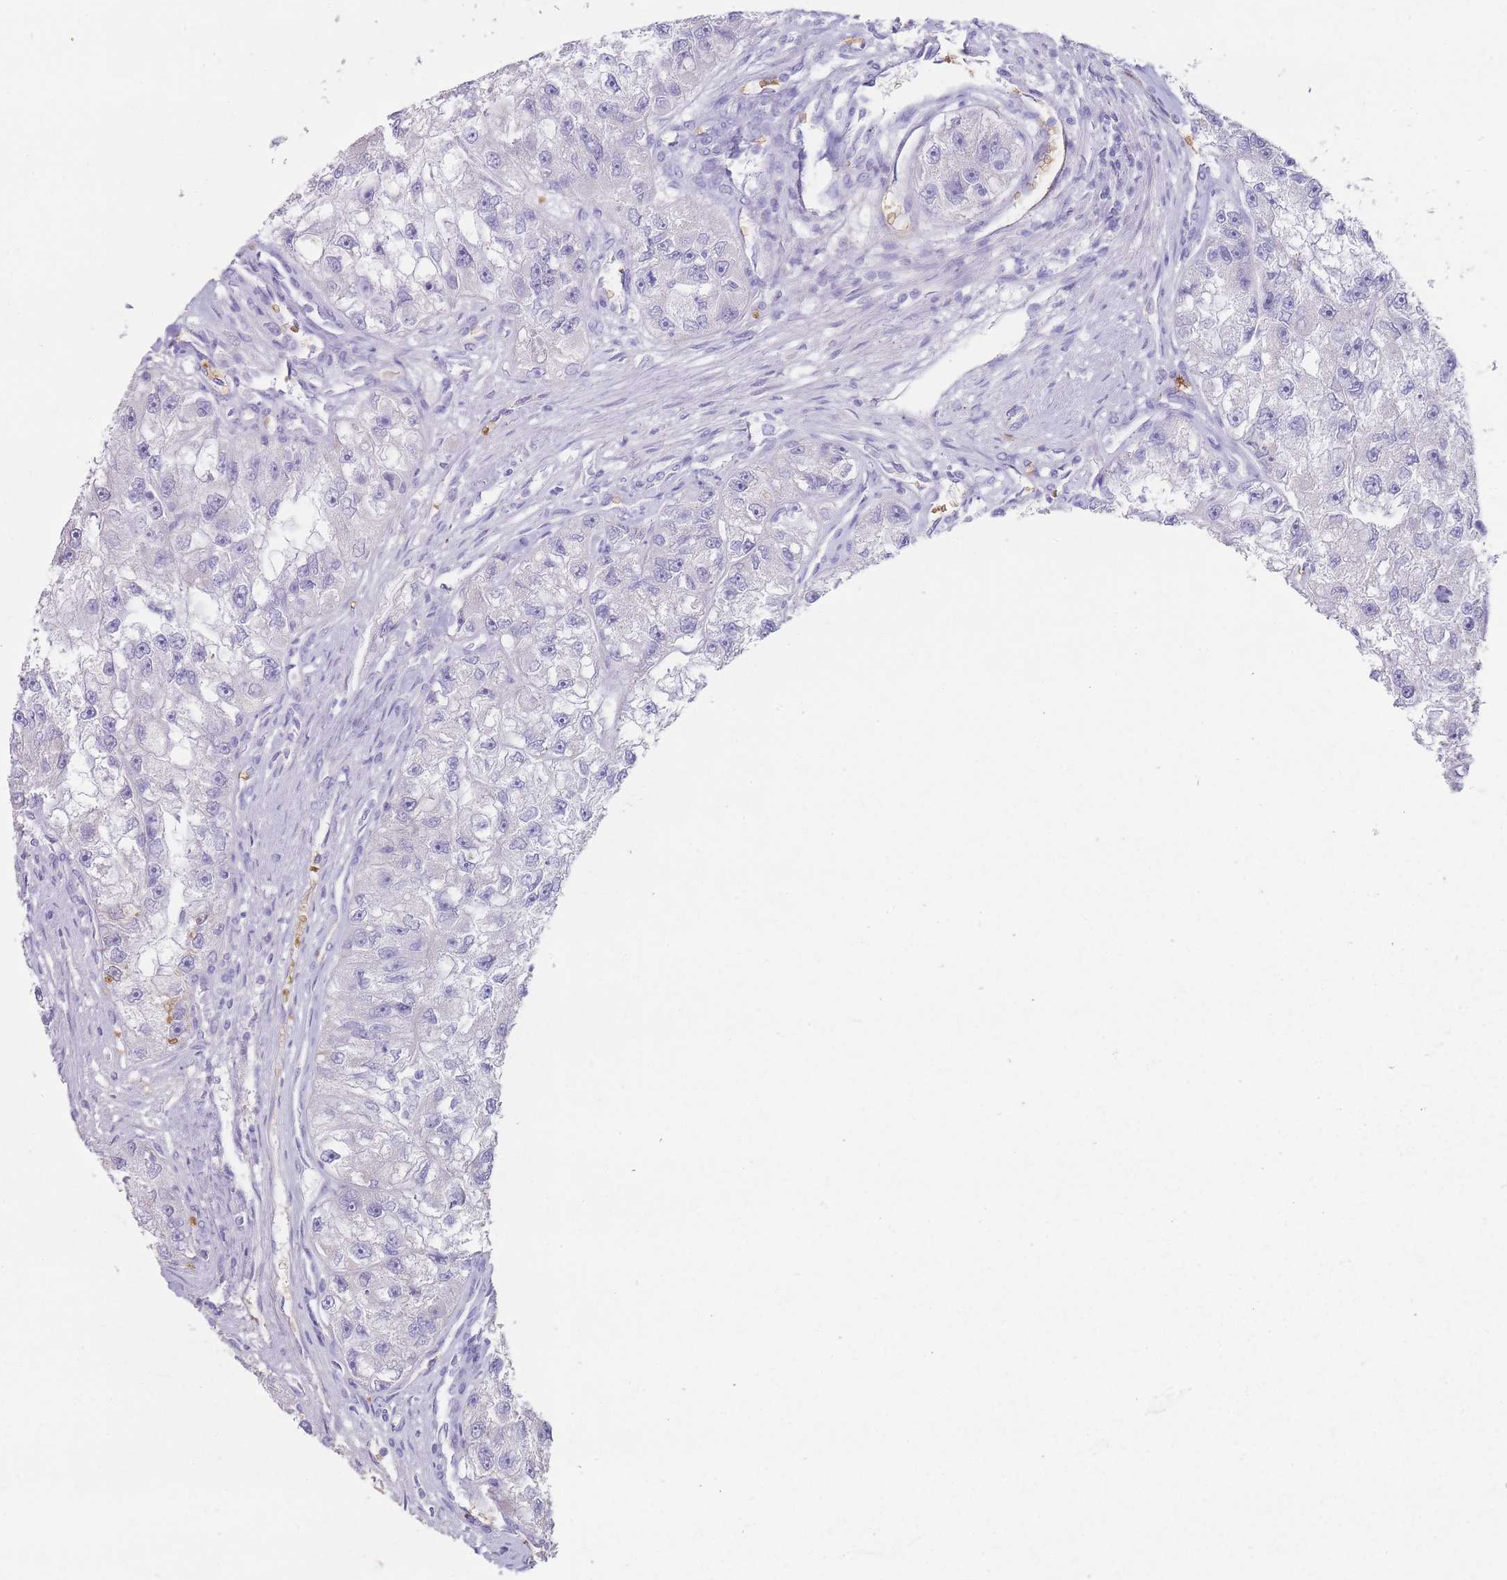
{"staining": {"intensity": "moderate", "quantity": "<25%", "location": "cytoplasmic/membranous"}, "tissue": "renal cancer", "cell_type": "Tumor cells", "image_type": "cancer", "snomed": [{"axis": "morphology", "description": "Adenocarcinoma, NOS"}, {"axis": "topography", "description": "Kidney"}], "caption": "The image shows a brown stain indicating the presence of a protein in the cytoplasmic/membranous of tumor cells in renal cancer (adenocarcinoma).", "gene": "HBG2", "patient": {"sex": "male", "age": 63}}